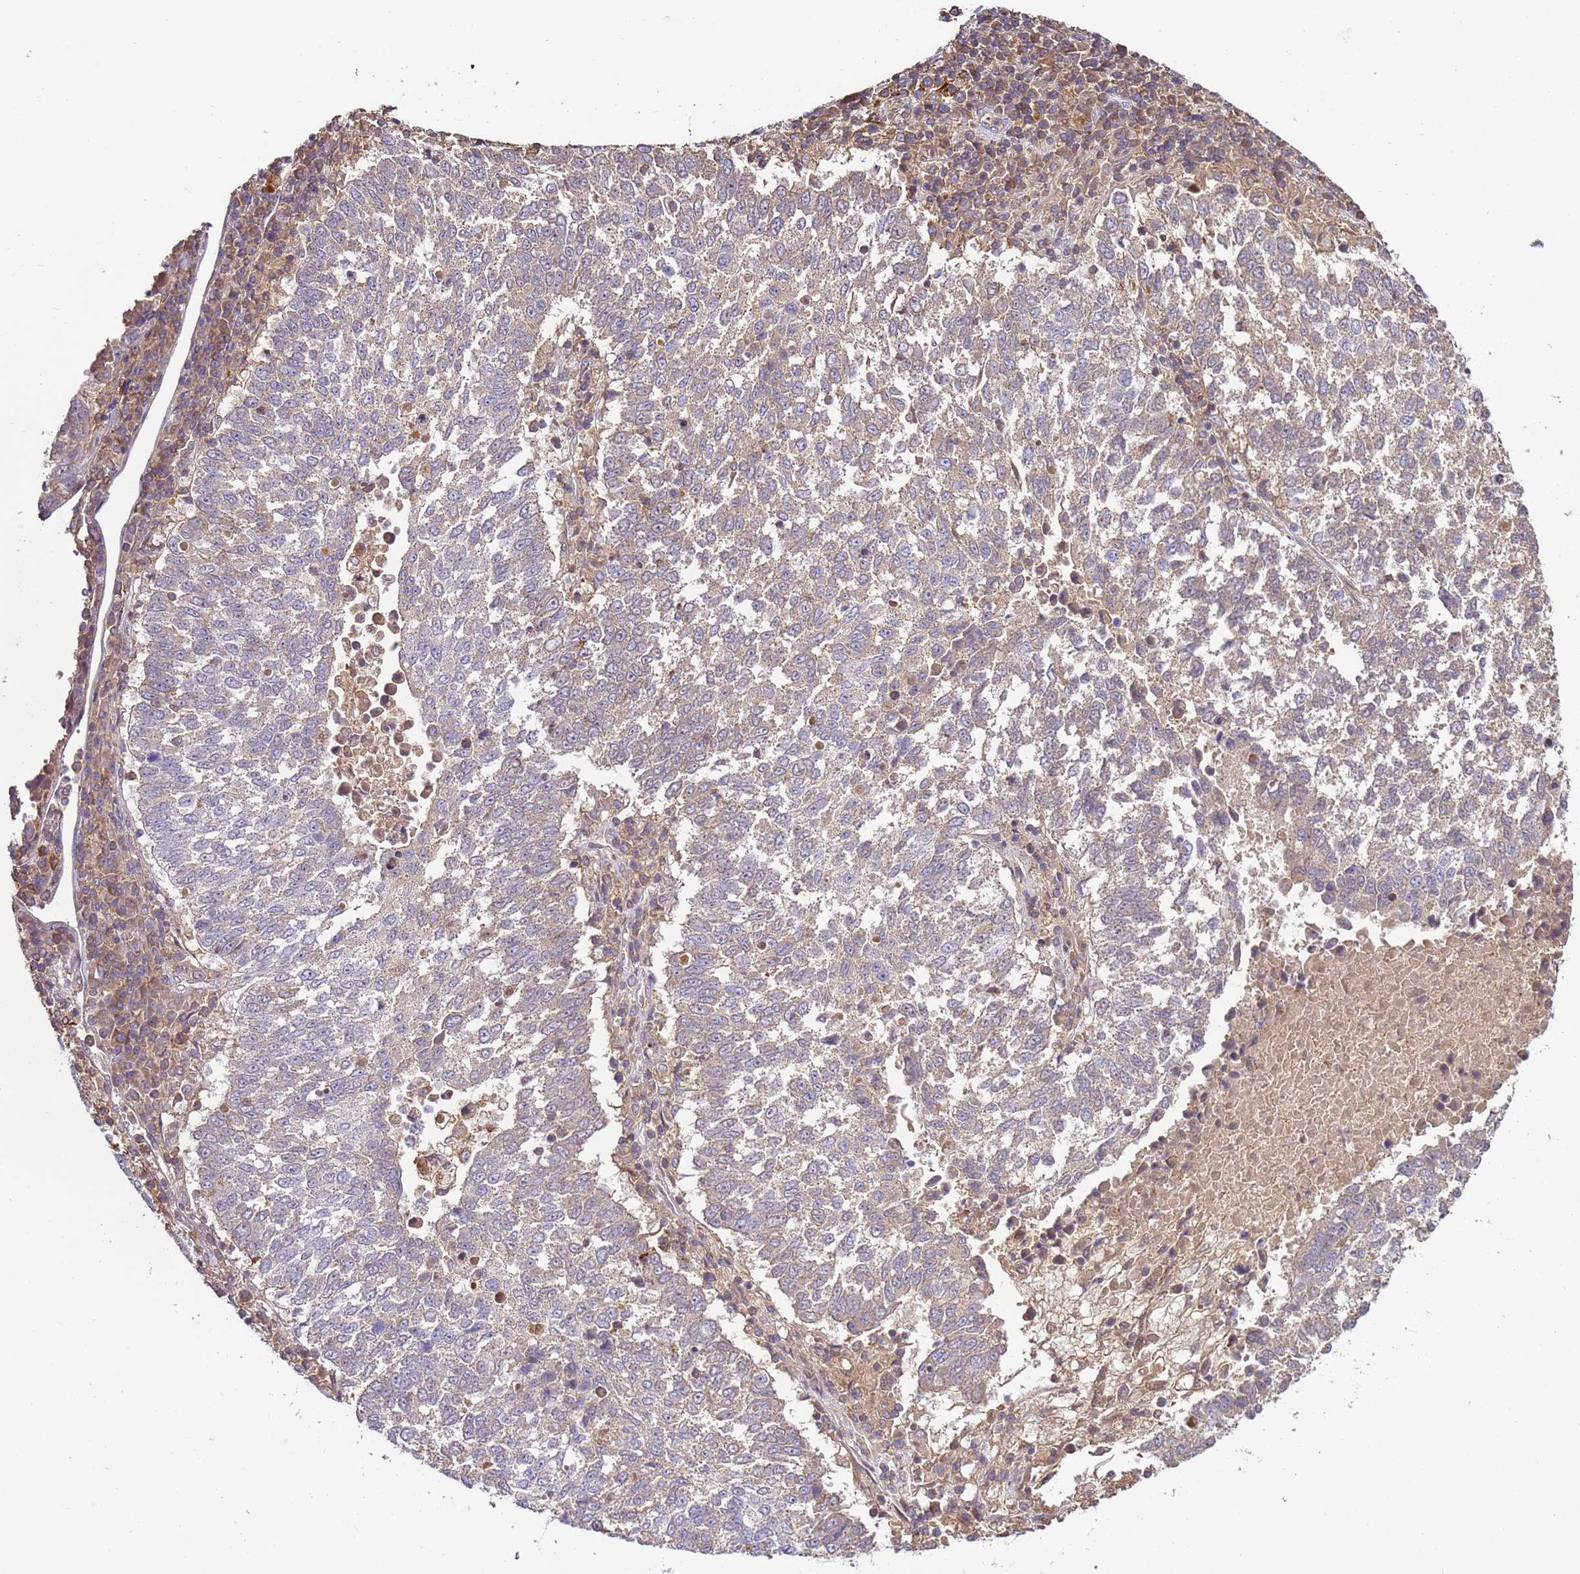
{"staining": {"intensity": "weak", "quantity": "25%-75%", "location": "cytoplasmic/membranous"}, "tissue": "lung cancer", "cell_type": "Tumor cells", "image_type": "cancer", "snomed": [{"axis": "morphology", "description": "Squamous cell carcinoma, NOS"}, {"axis": "topography", "description": "Lung"}], "caption": "IHC (DAB (3,3'-diaminobenzidine)) staining of human lung cancer reveals weak cytoplasmic/membranous protein expression in approximately 25%-75% of tumor cells.", "gene": "ZNF624", "patient": {"sex": "male", "age": 73}}